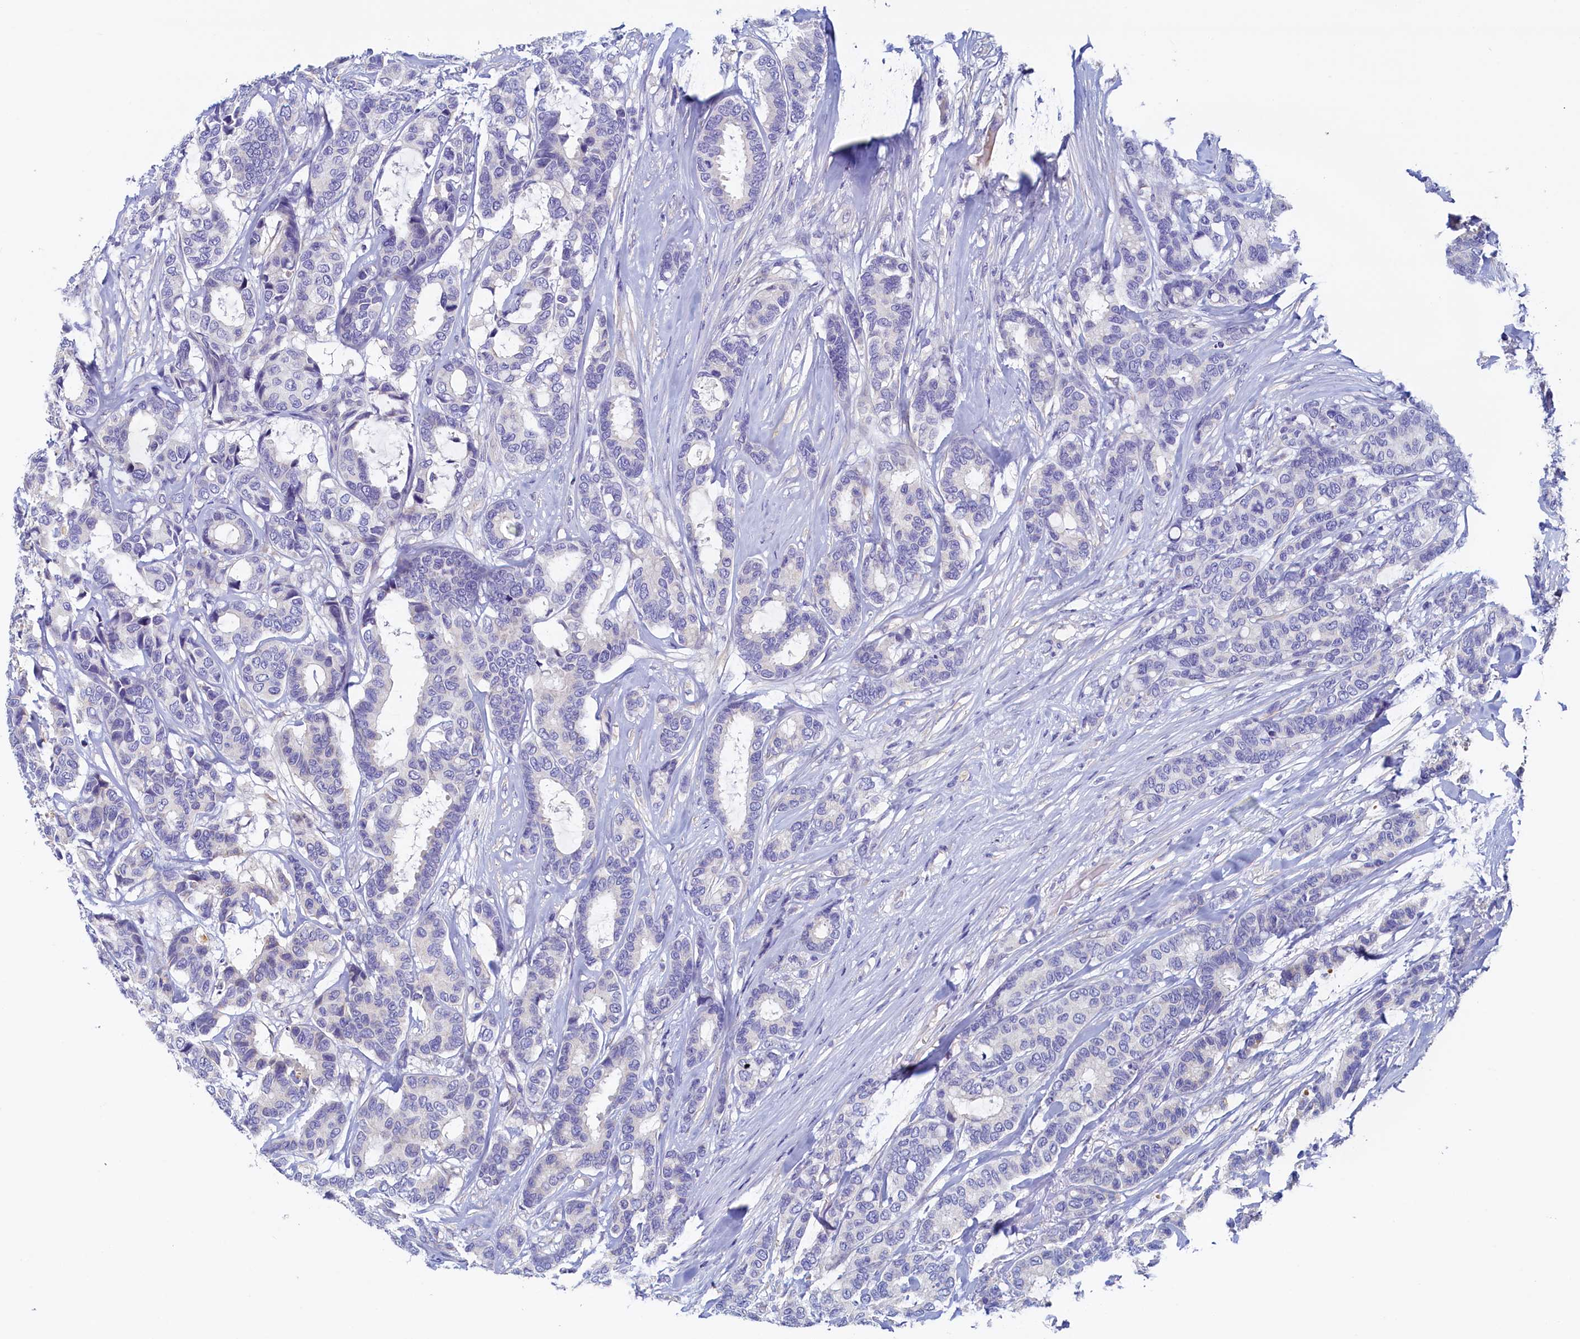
{"staining": {"intensity": "negative", "quantity": "none", "location": "none"}, "tissue": "breast cancer", "cell_type": "Tumor cells", "image_type": "cancer", "snomed": [{"axis": "morphology", "description": "Duct carcinoma"}, {"axis": "topography", "description": "Breast"}], "caption": "The micrograph reveals no staining of tumor cells in breast cancer (invasive ductal carcinoma).", "gene": "DTD1", "patient": {"sex": "female", "age": 87}}